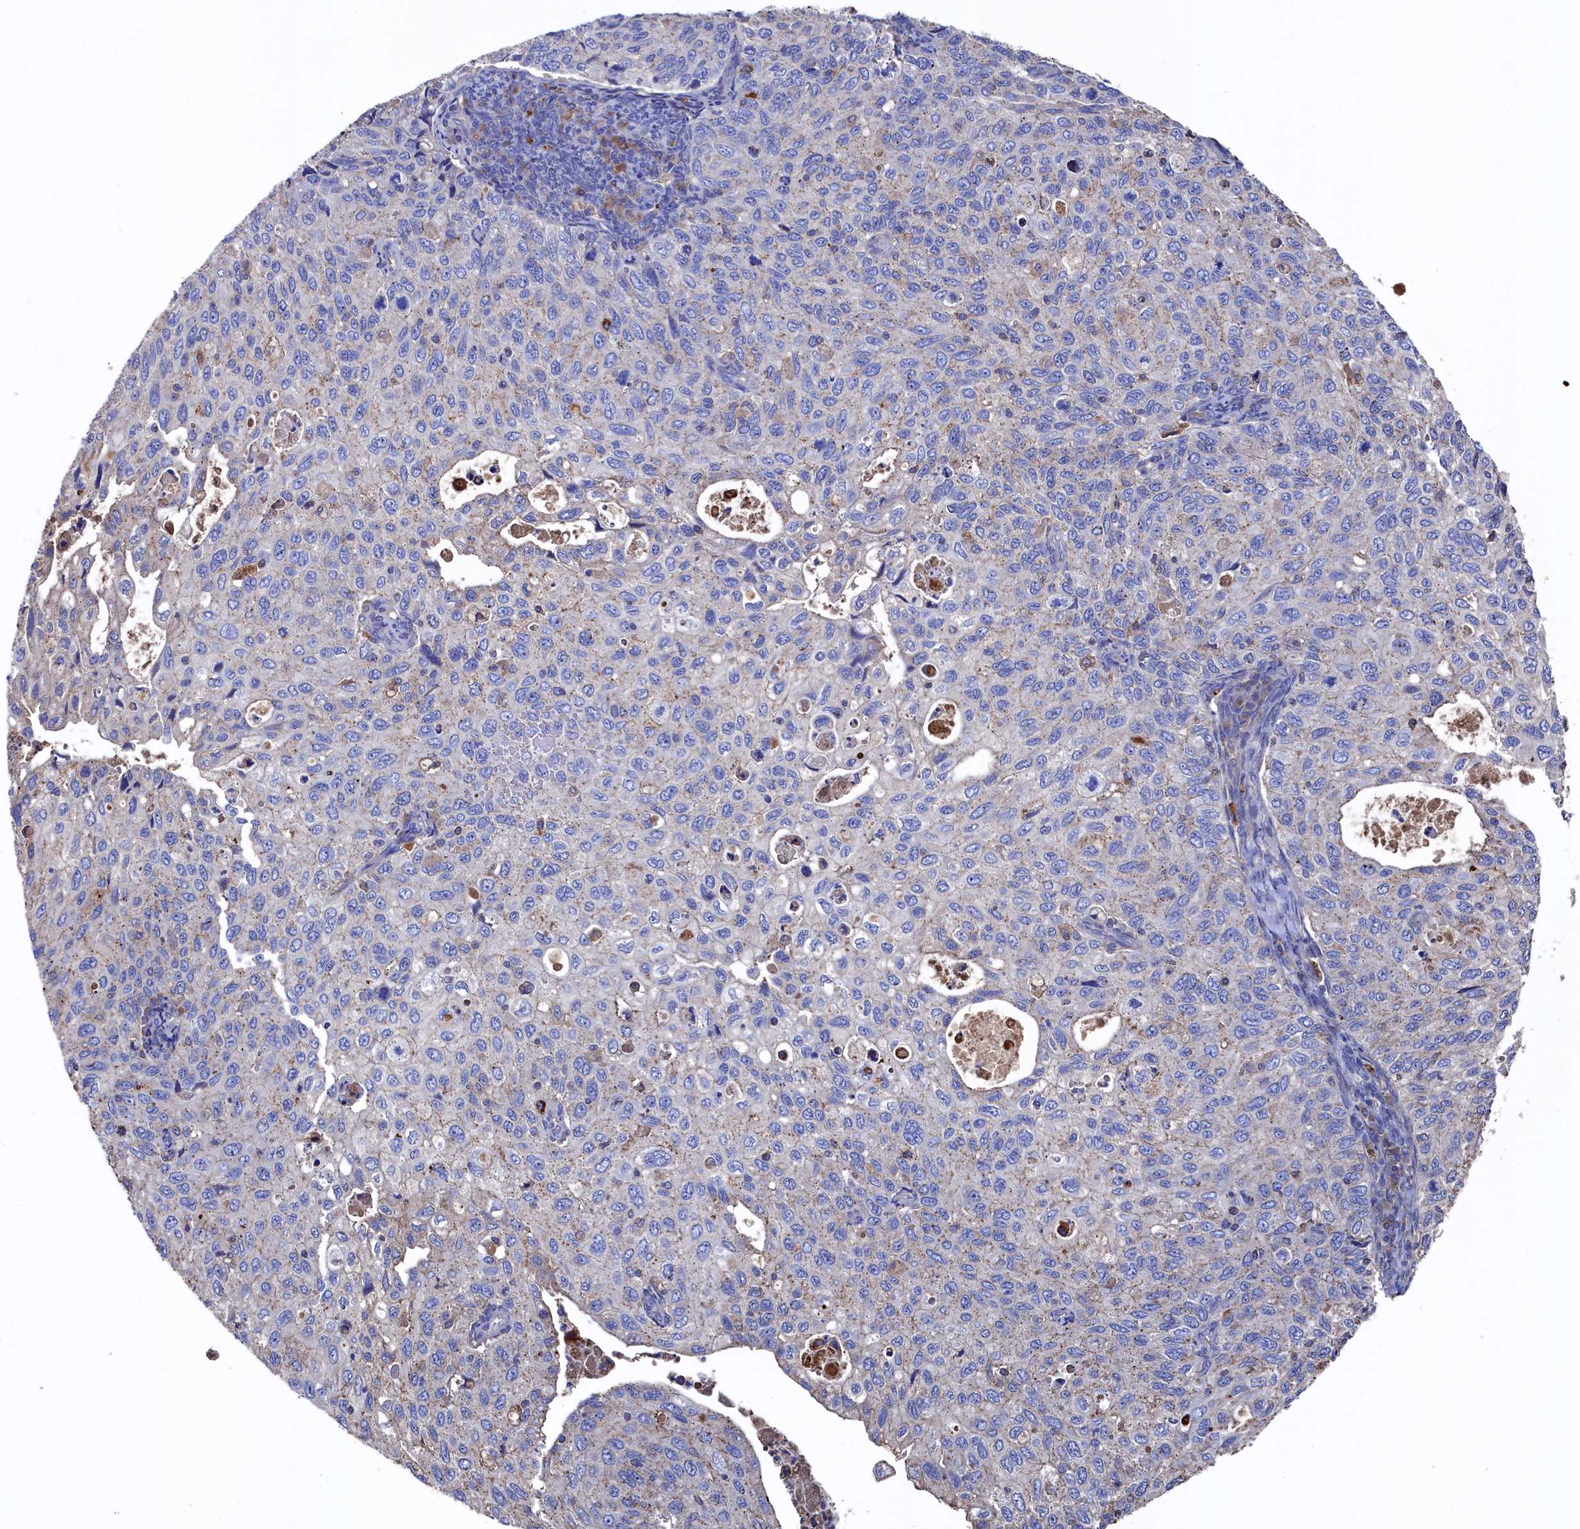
{"staining": {"intensity": "weak", "quantity": "<25%", "location": "cytoplasmic/membranous"}, "tissue": "cervical cancer", "cell_type": "Tumor cells", "image_type": "cancer", "snomed": [{"axis": "morphology", "description": "Squamous cell carcinoma, NOS"}, {"axis": "topography", "description": "Cervix"}], "caption": "DAB (3,3'-diaminobenzidine) immunohistochemical staining of cervical squamous cell carcinoma exhibits no significant expression in tumor cells. (Brightfield microscopy of DAB (3,3'-diaminobenzidine) IHC at high magnification).", "gene": "TK2", "patient": {"sex": "female", "age": 70}}